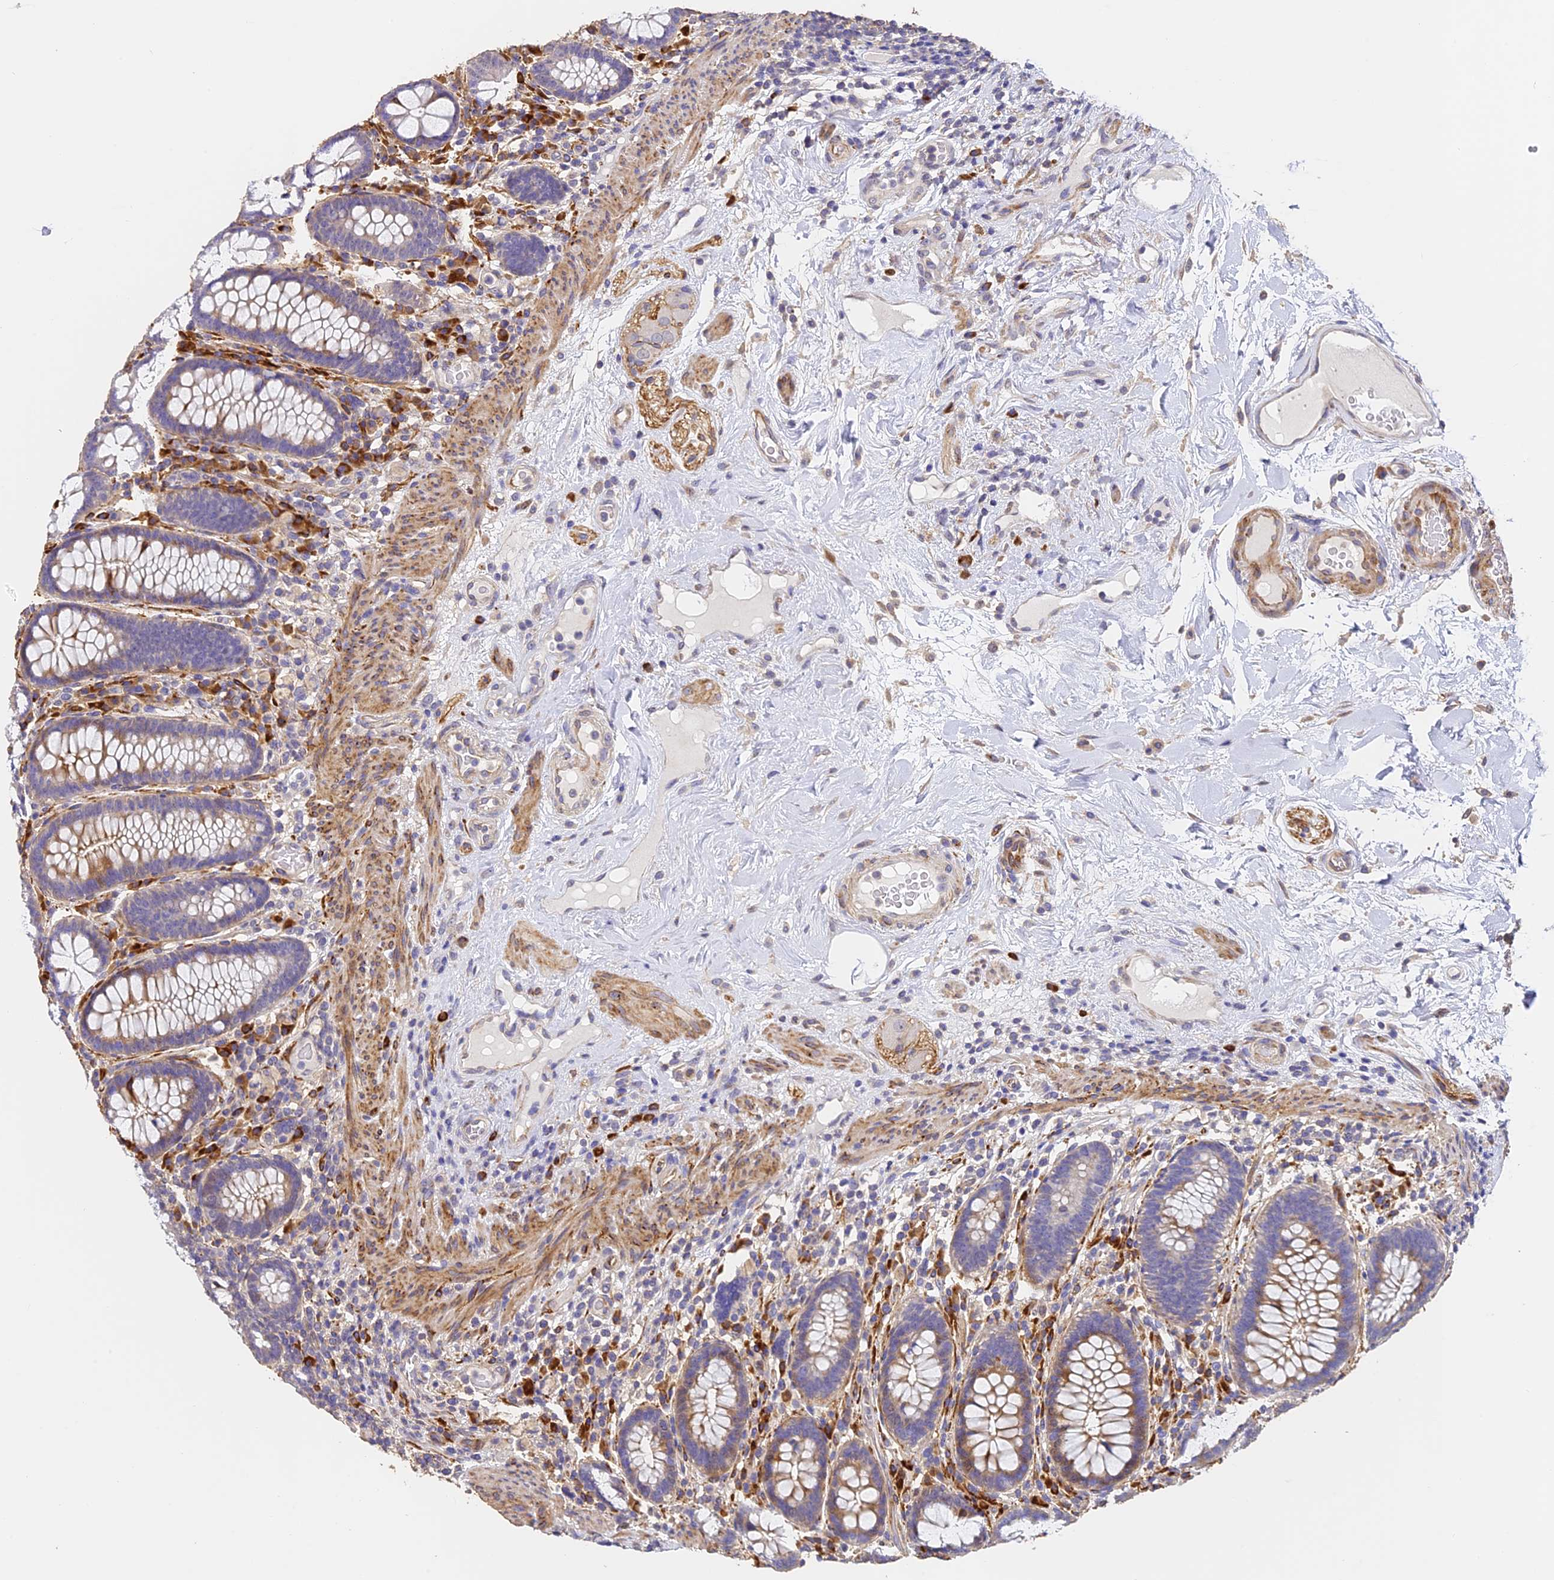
{"staining": {"intensity": "moderate", "quantity": "25%-75%", "location": "cytoplasmic/membranous"}, "tissue": "colon", "cell_type": "Endothelial cells", "image_type": "normal", "snomed": [{"axis": "morphology", "description": "Normal tissue, NOS"}, {"axis": "topography", "description": "Colon"}], "caption": "Normal colon displays moderate cytoplasmic/membranous staining in approximately 25%-75% of endothelial cells (Brightfield microscopy of DAB IHC at high magnification)..", "gene": "SLC11A1", "patient": {"sex": "female", "age": 79}}